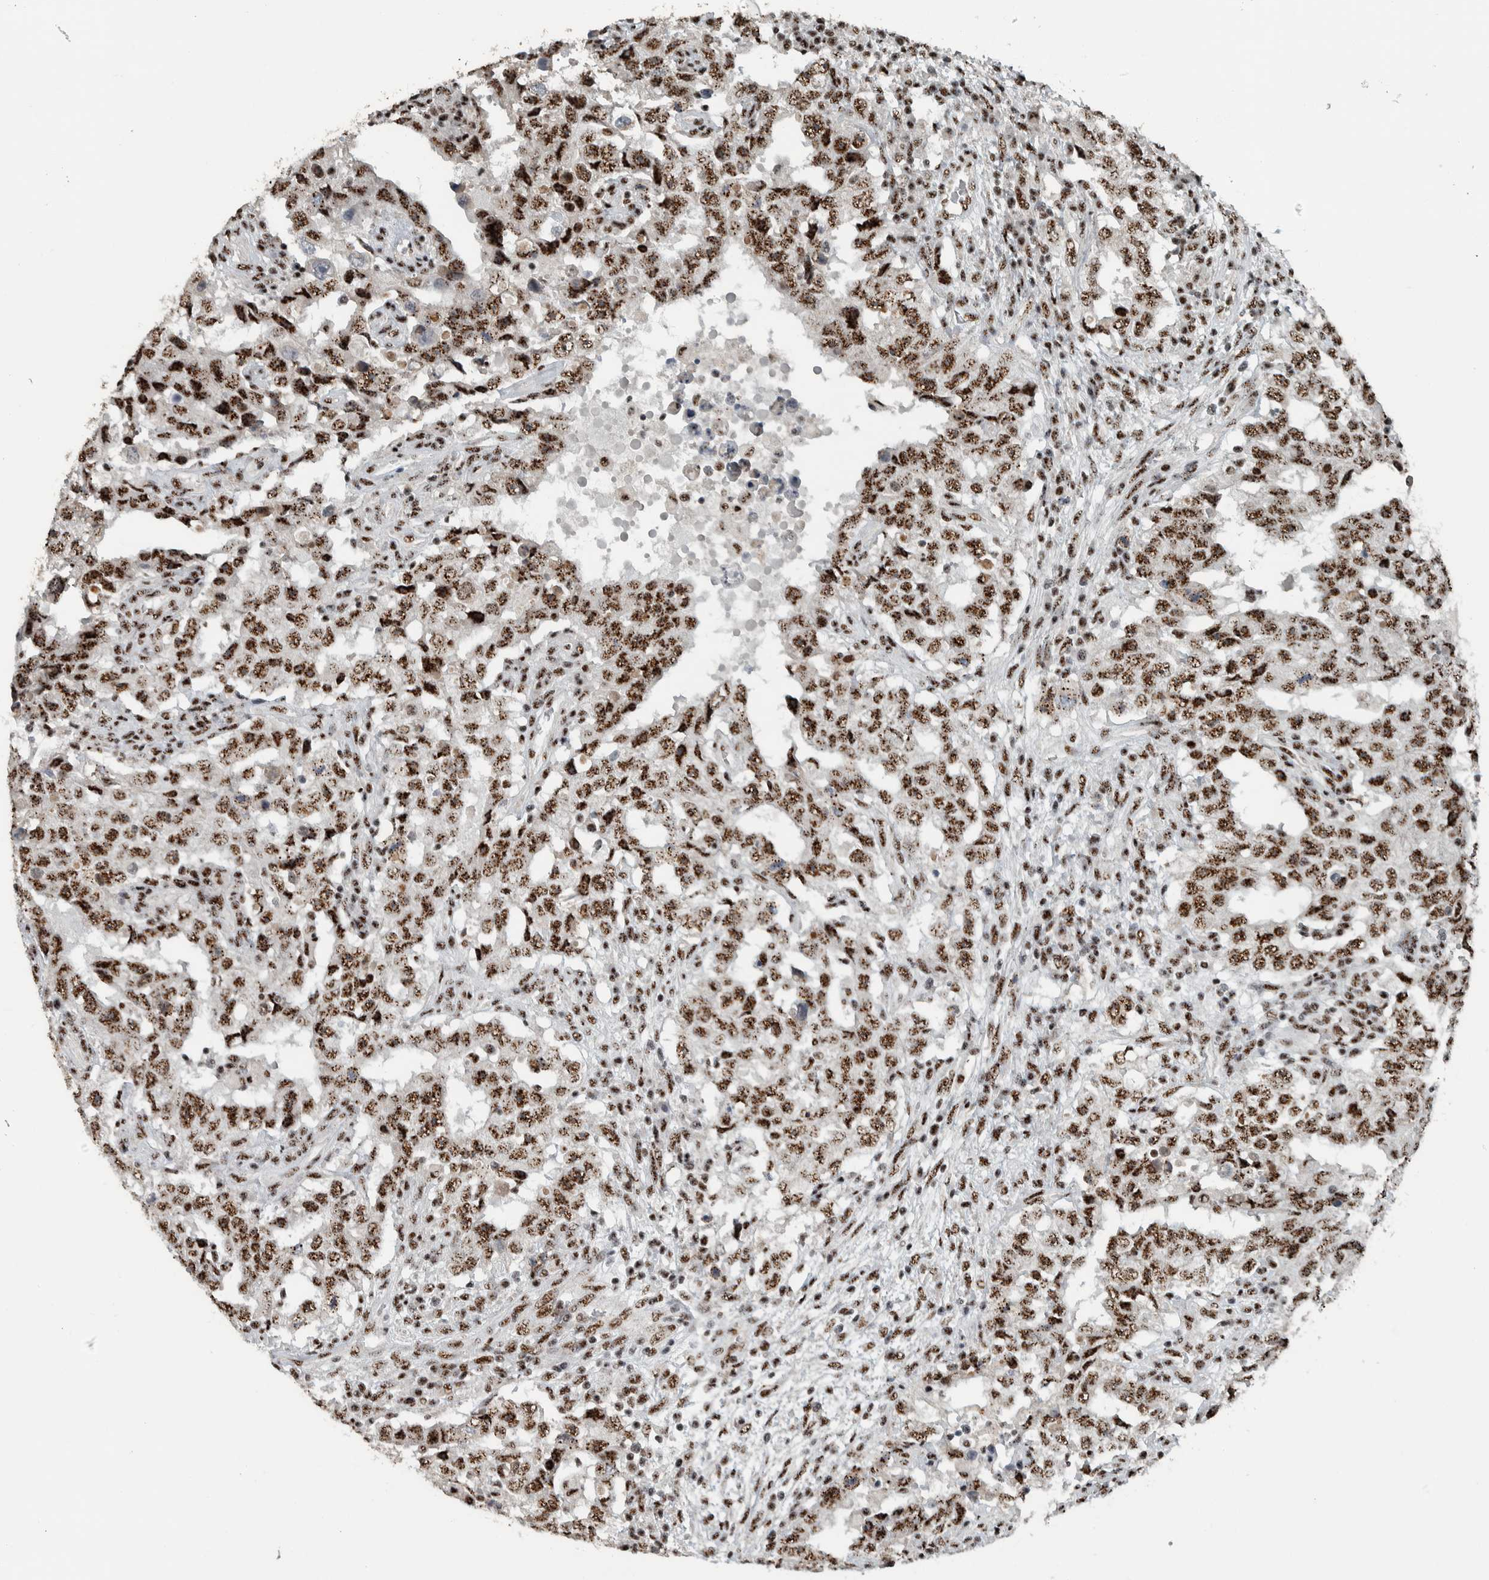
{"staining": {"intensity": "moderate", "quantity": ">75%", "location": "nuclear"}, "tissue": "testis cancer", "cell_type": "Tumor cells", "image_type": "cancer", "snomed": [{"axis": "morphology", "description": "Carcinoma, Embryonal, NOS"}, {"axis": "topography", "description": "Testis"}], "caption": "Testis embryonal carcinoma stained for a protein (brown) shows moderate nuclear positive expression in approximately >75% of tumor cells.", "gene": "SON", "patient": {"sex": "male", "age": 26}}